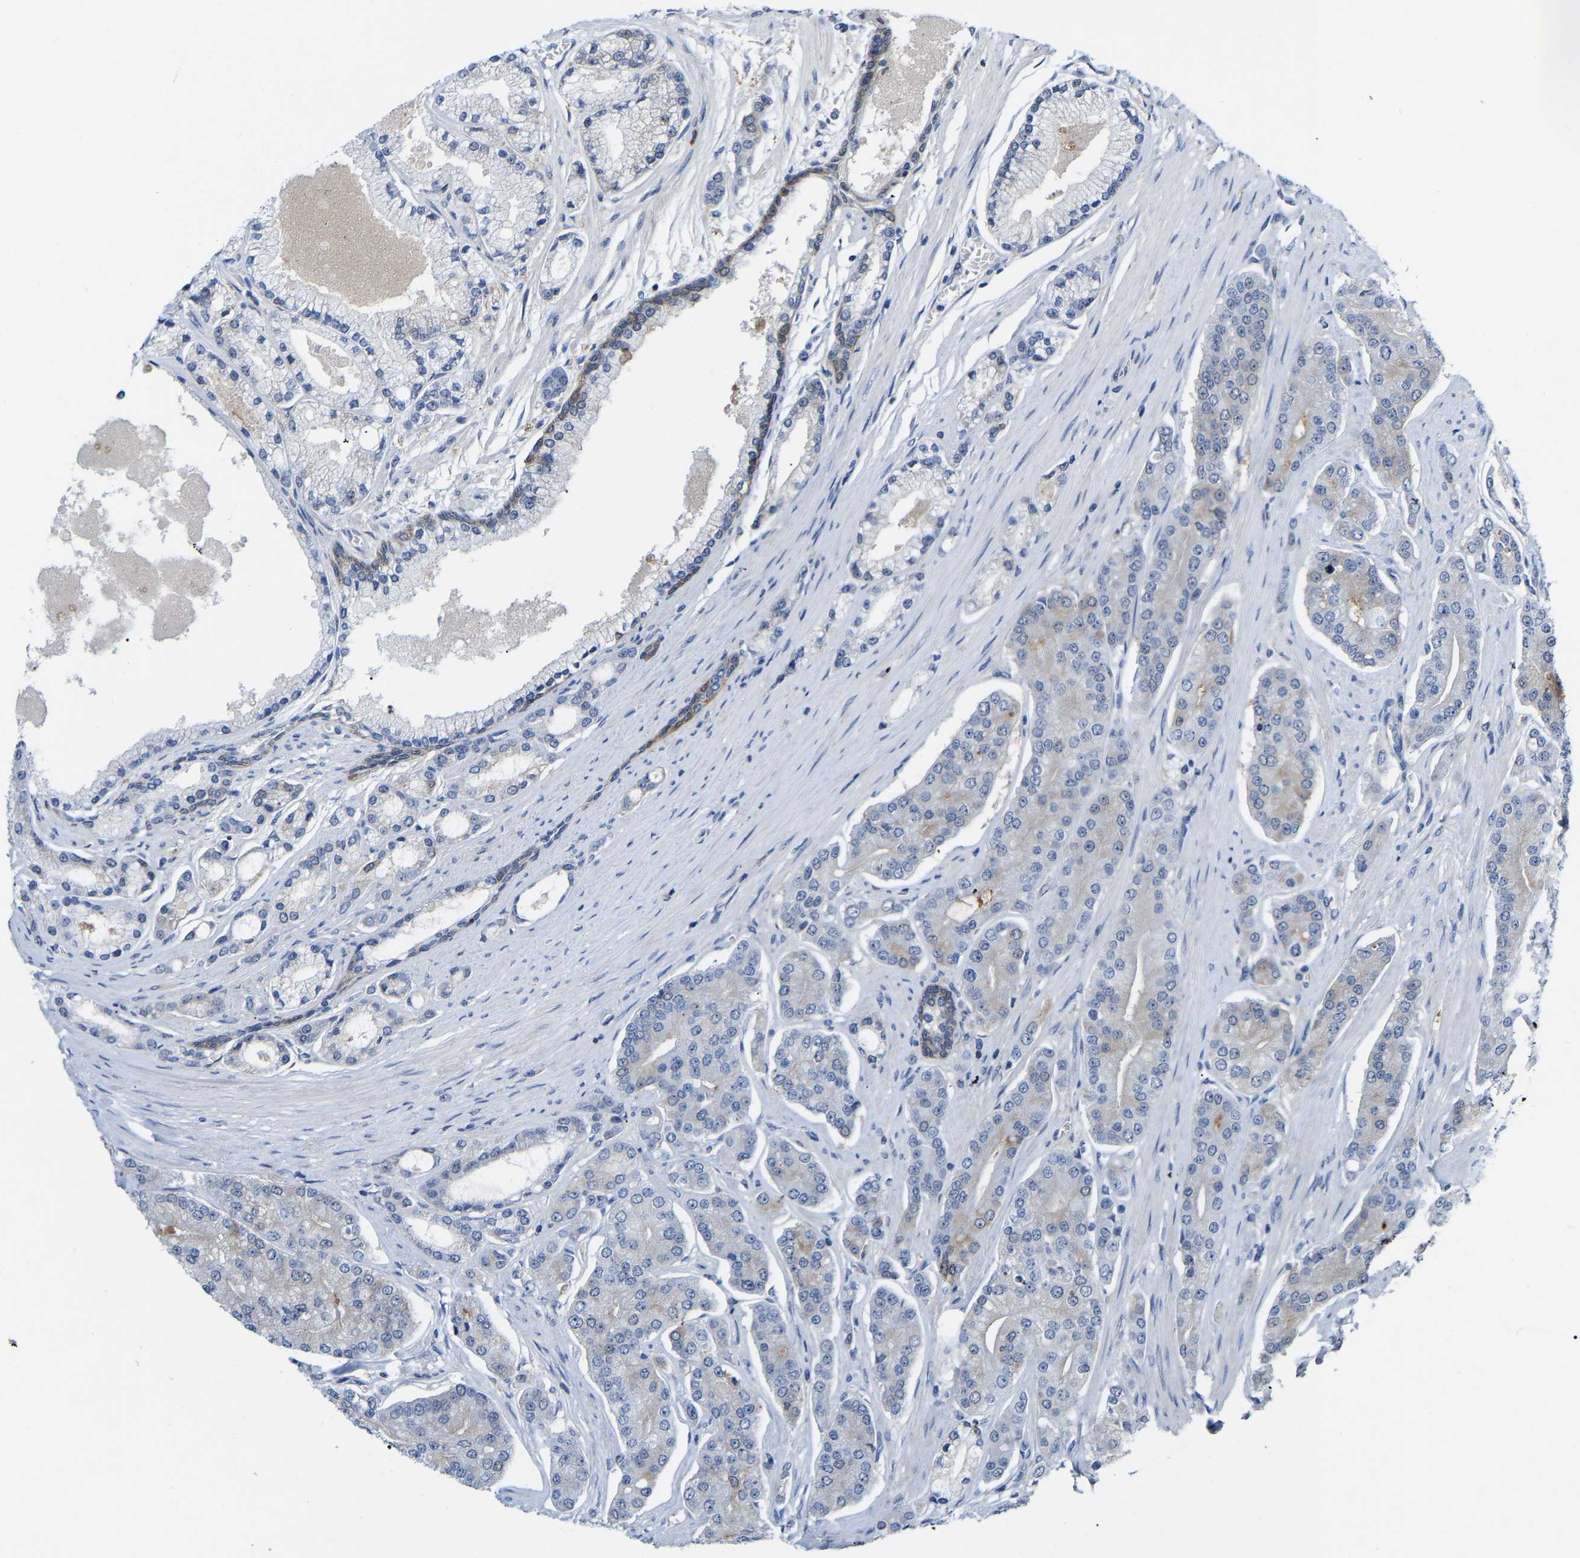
{"staining": {"intensity": "weak", "quantity": "<25%", "location": "cytoplasmic/membranous"}, "tissue": "prostate cancer", "cell_type": "Tumor cells", "image_type": "cancer", "snomed": [{"axis": "morphology", "description": "Adenocarcinoma, High grade"}, {"axis": "topography", "description": "Prostate"}], "caption": "An IHC micrograph of prostate cancer is shown. There is no staining in tumor cells of prostate cancer. (Stains: DAB immunohistochemistry with hematoxylin counter stain, Microscopy: brightfield microscopy at high magnification).", "gene": "ABTB2", "patient": {"sex": "male", "age": 71}}